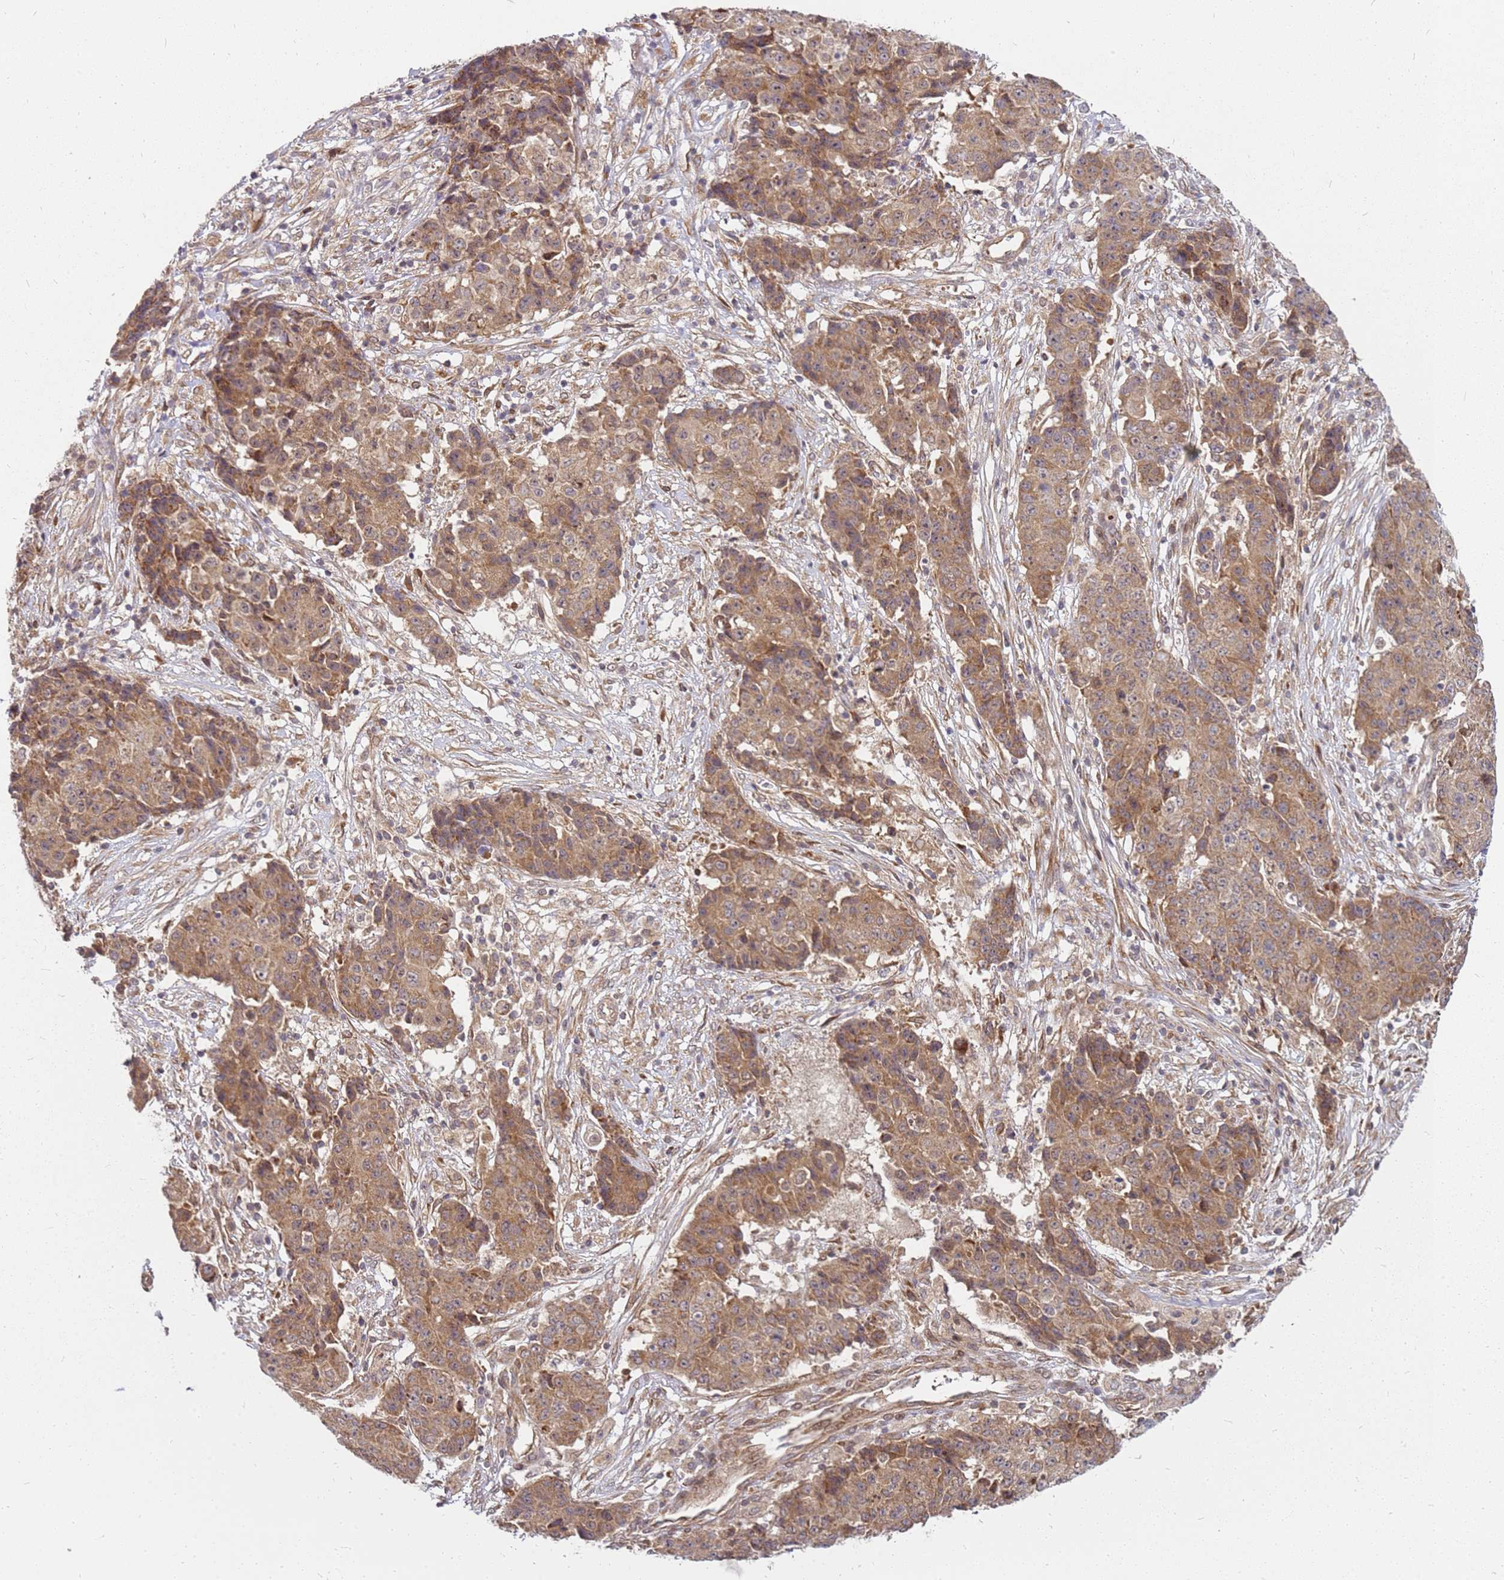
{"staining": {"intensity": "moderate", "quantity": ">75%", "location": "cytoplasmic/membranous"}, "tissue": "ovarian cancer", "cell_type": "Tumor cells", "image_type": "cancer", "snomed": [{"axis": "morphology", "description": "Carcinoma, endometroid"}, {"axis": "topography", "description": "Ovary"}], "caption": "A brown stain labels moderate cytoplasmic/membranous positivity of a protein in ovarian endometroid carcinoma tumor cells.", "gene": "CCDC159", "patient": {"sex": "female", "age": 42}}